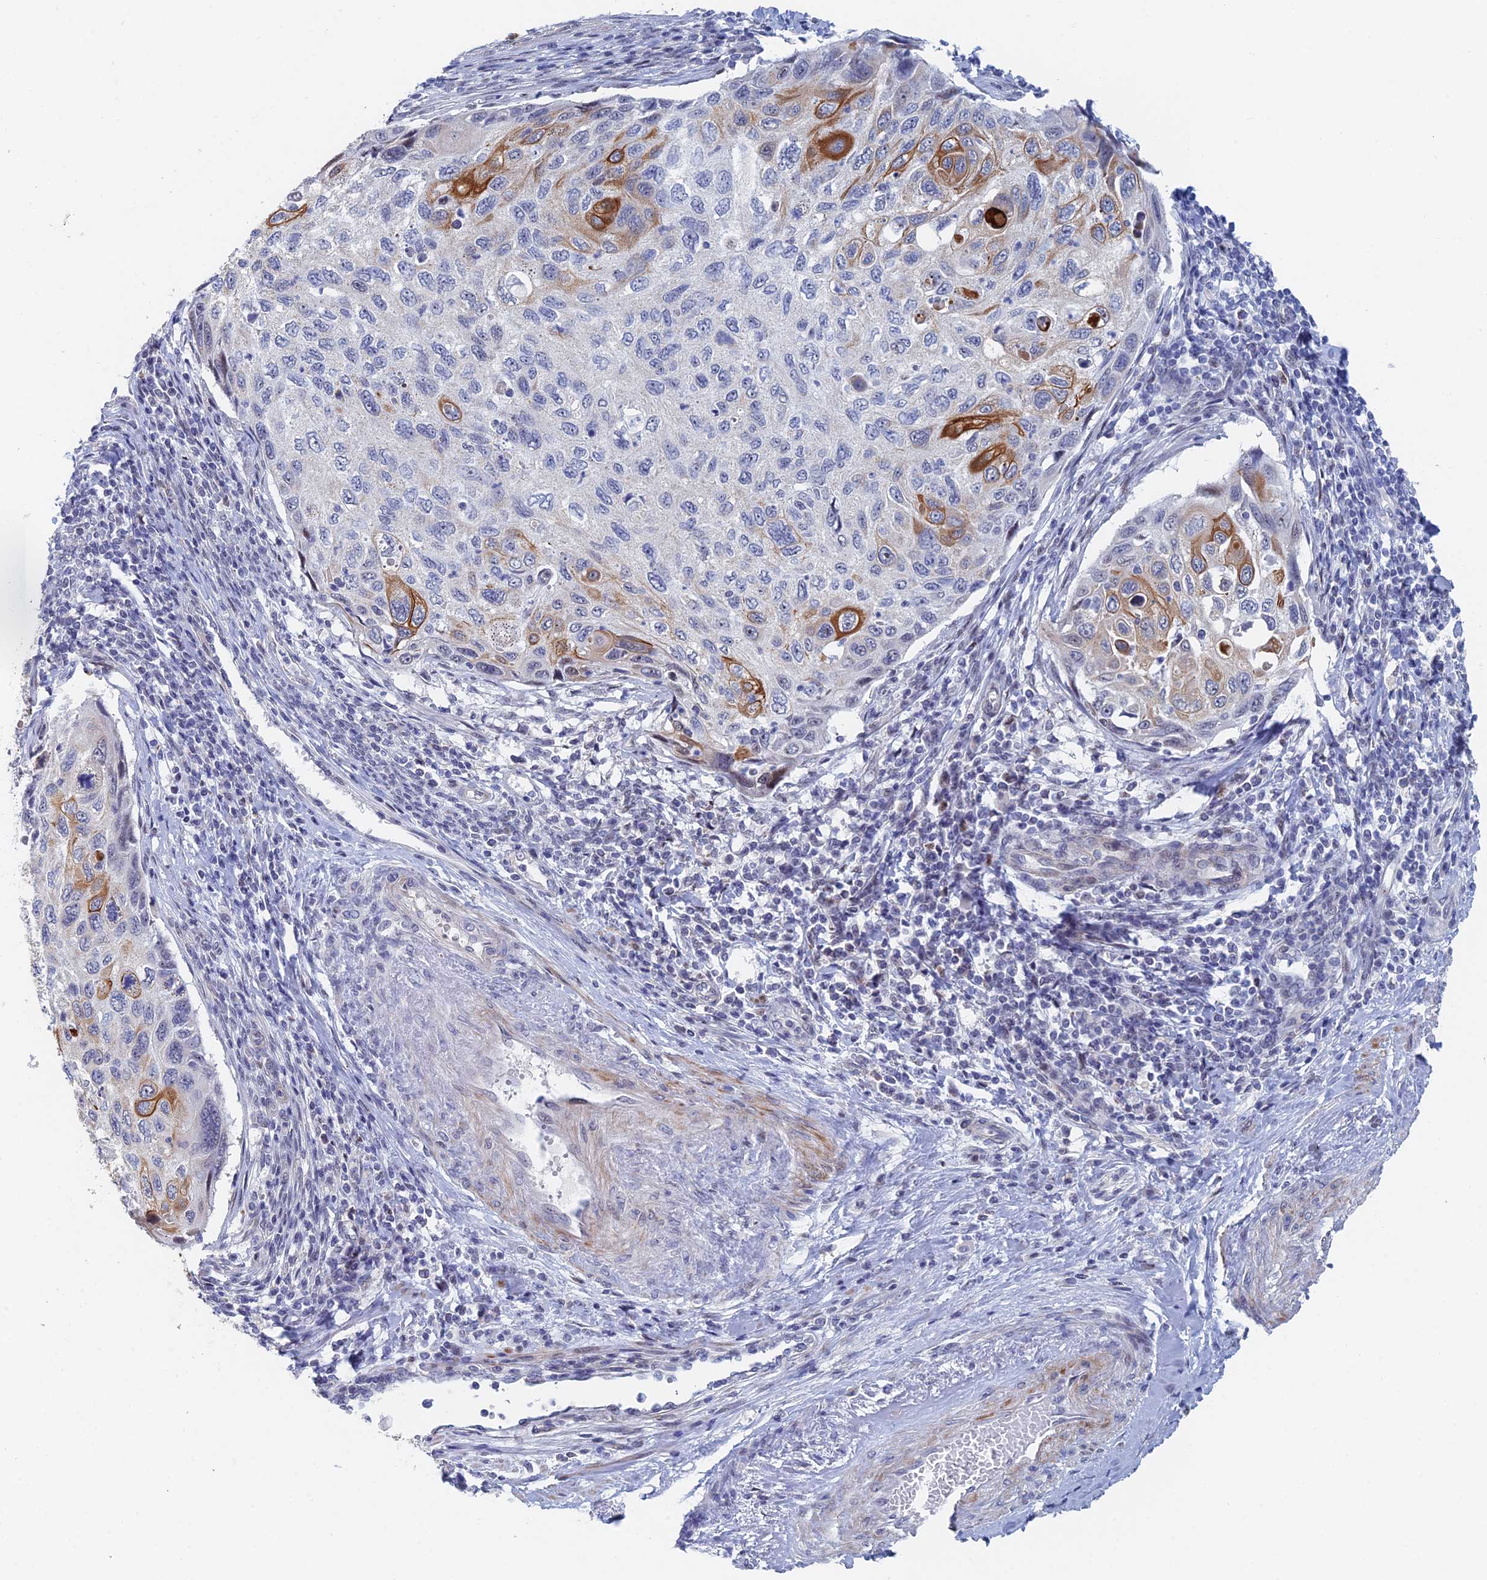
{"staining": {"intensity": "strong", "quantity": "<25%", "location": "cytoplasmic/membranous"}, "tissue": "cervical cancer", "cell_type": "Tumor cells", "image_type": "cancer", "snomed": [{"axis": "morphology", "description": "Squamous cell carcinoma, NOS"}, {"axis": "topography", "description": "Cervix"}], "caption": "Immunohistochemical staining of cervical cancer displays medium levels of strong cytoplasmic/membranous protein expression in about <25% of tumor cells. (brown staining indicates protein expression, while blue staining denotes nuclei).", "gene": "GMNC", "patient": {"sex": "female", "age": 70}}